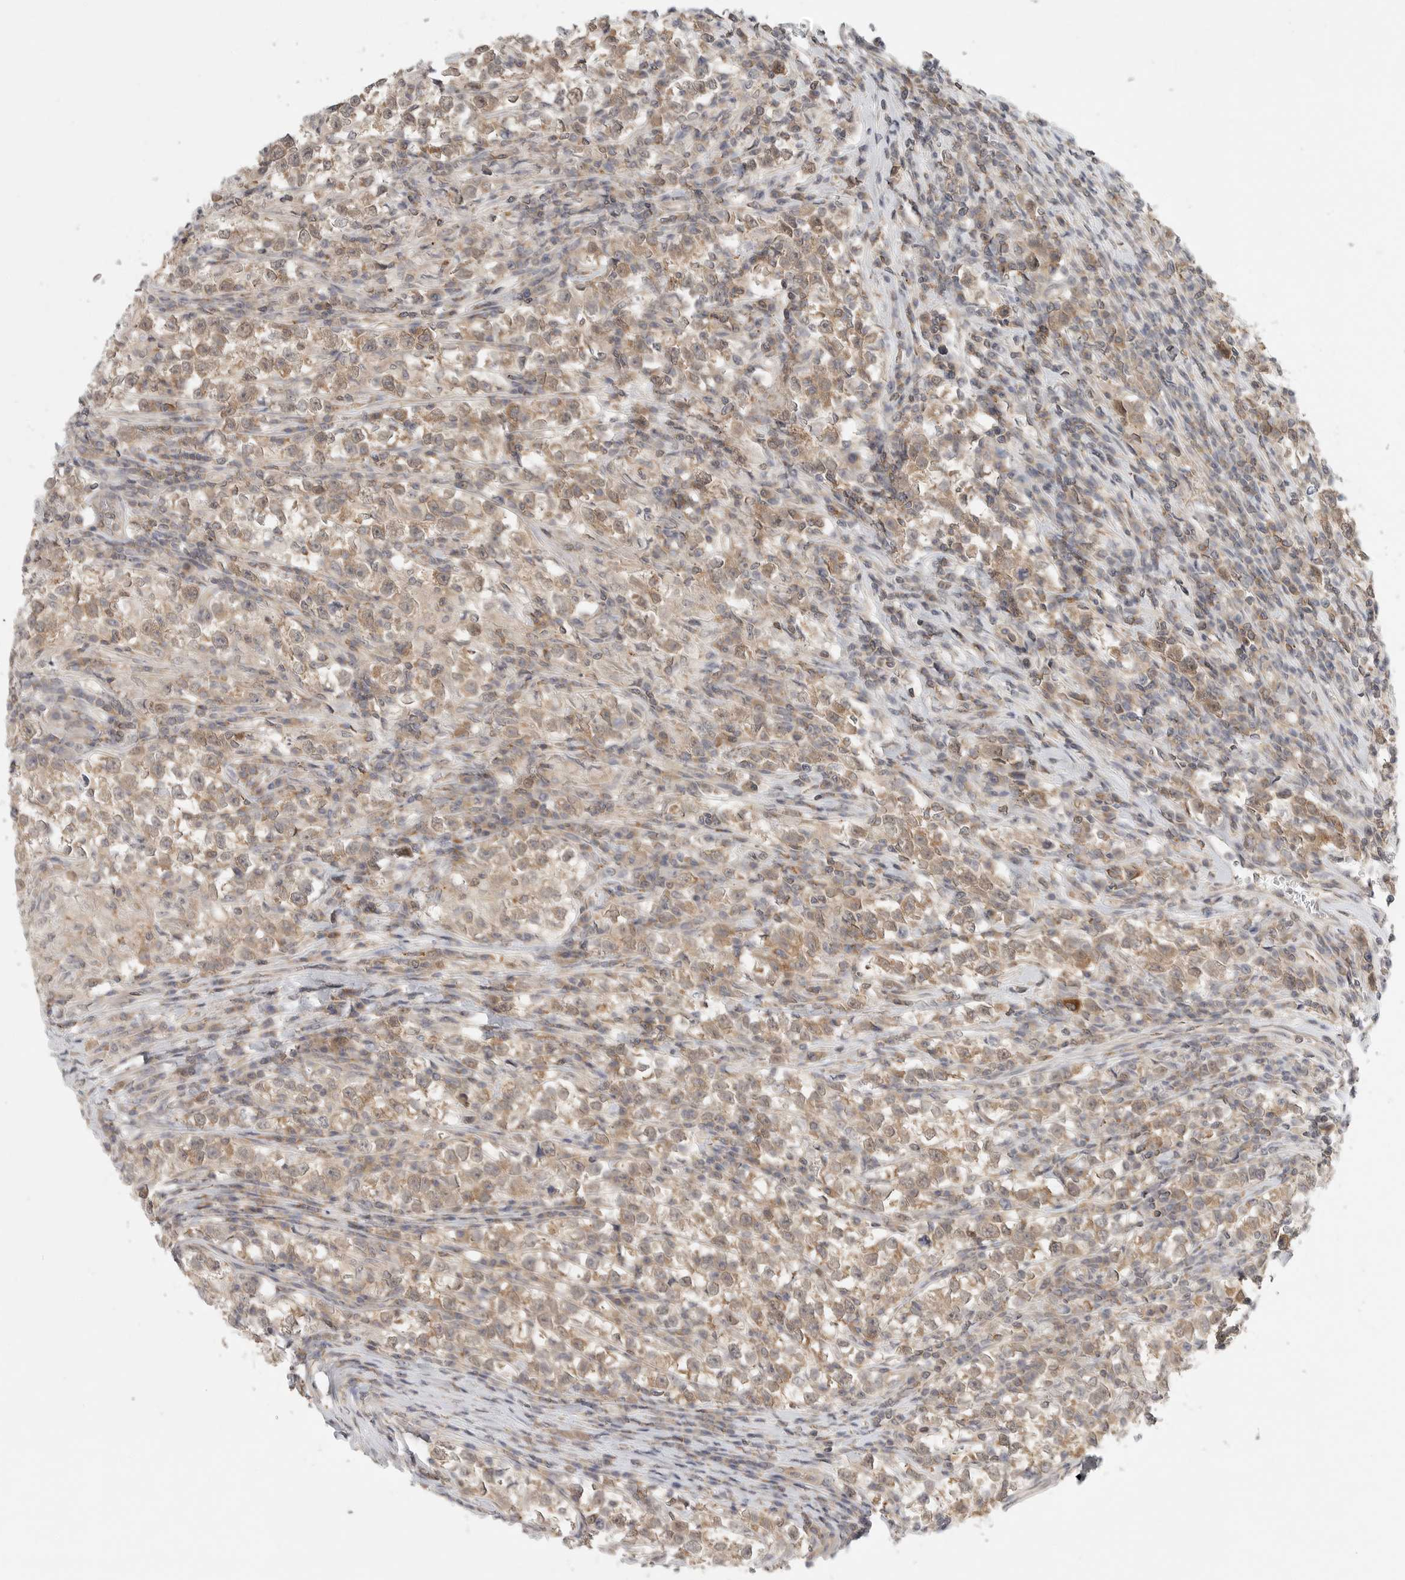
{"staining": {"intensity": "moderate", "quantity": "25%-75%", "location": "cytoplasmic/membranous"}, "tissue": "testis cancer", "cell_type": "Tumor cells", "image_type": "cancer", "snomed": [{"axis": "morphology", "description": "Normal tissue, NOS"}, {"axis": "morphology", "description": "Seminoma, NOS"}, {"axis": "topography", "description": "Testis"}], "caption": "Immunohistochemical staining of human testis cancer (seminoma) shows medium levels of moderate cytoplasmic/membranous positivity in about 25%-75% of tumor cells.", "gene": "HDAC6", "patient": {"sex": "male", "age": 43}}